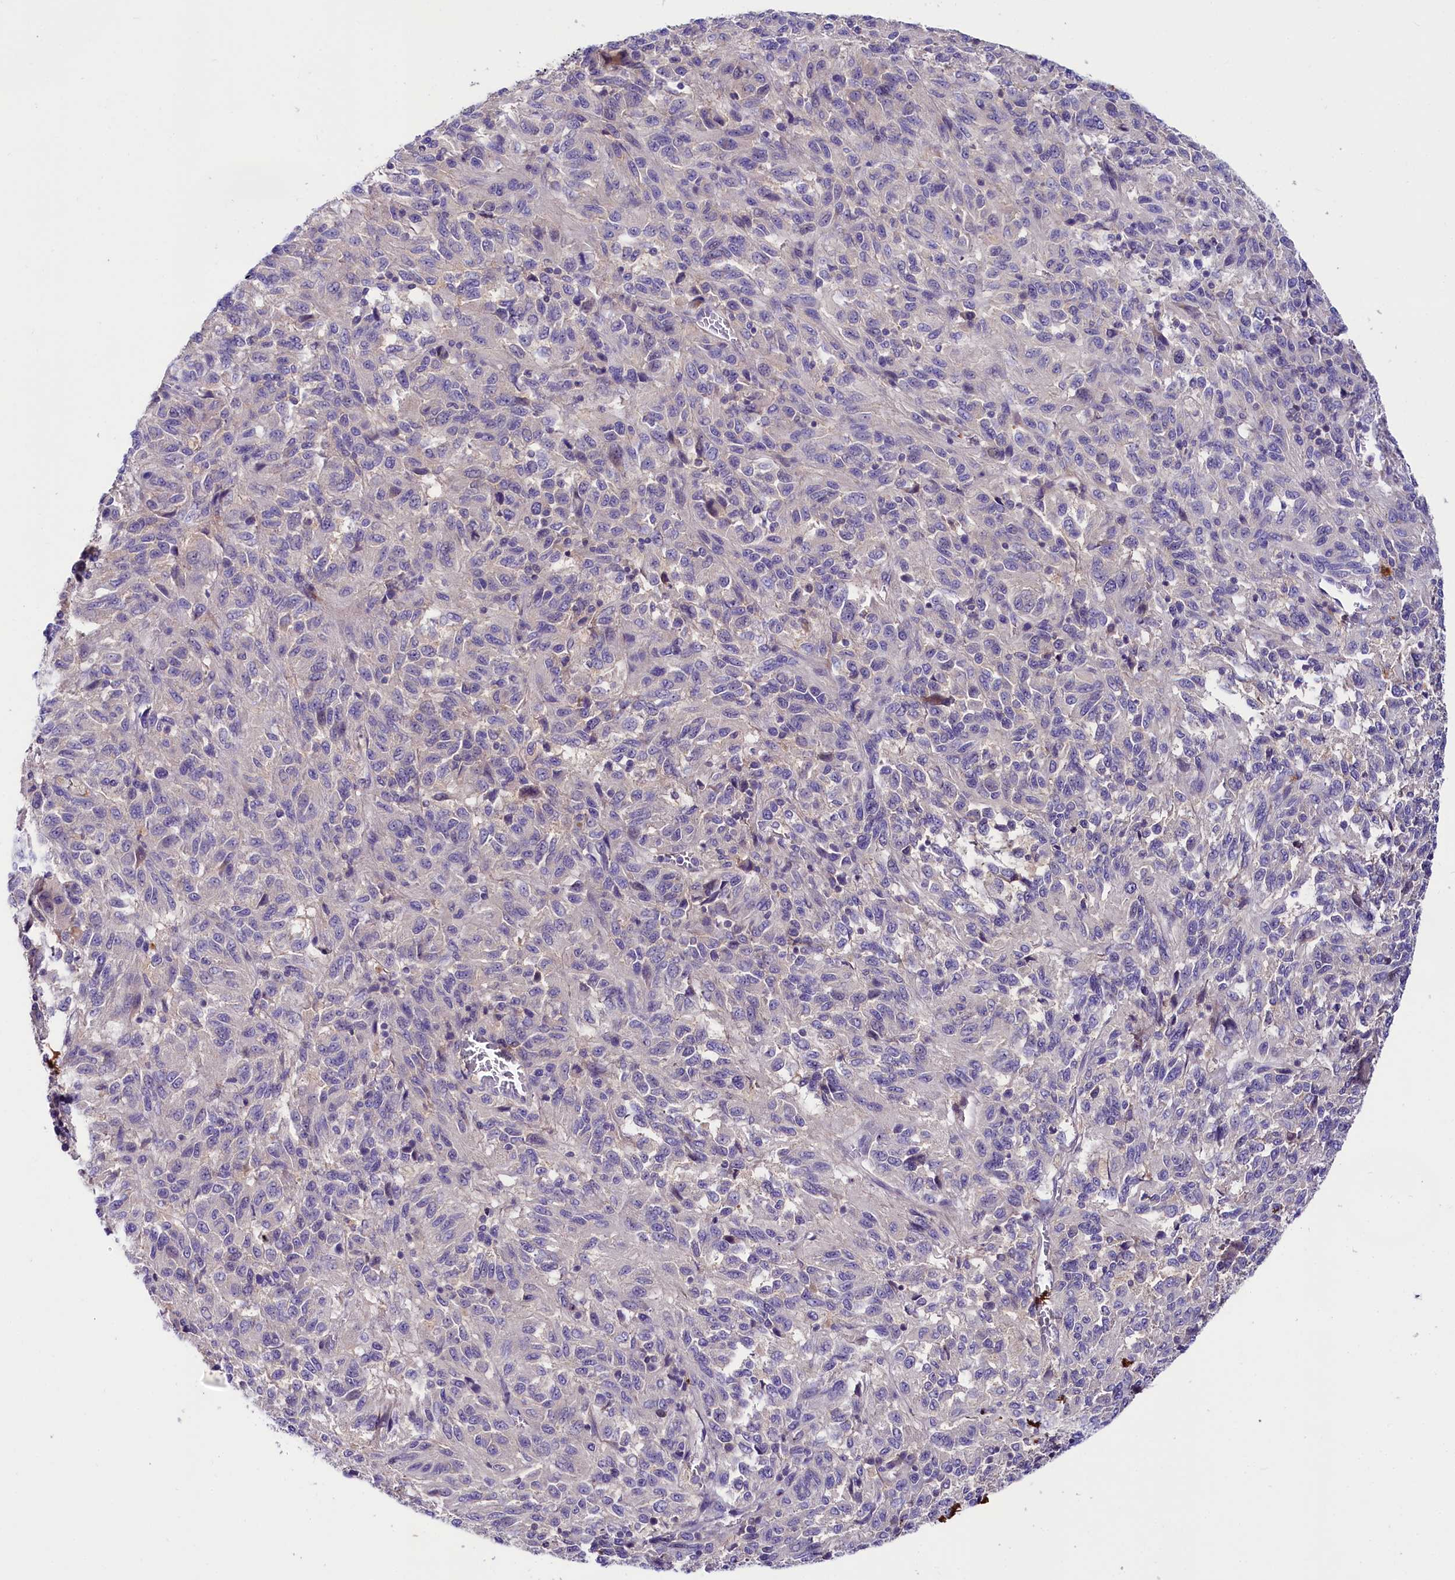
{"staining": {"intensity": "negative", "quantity": "none", "location": "none"}, "tissue": "melanoma", "cell_type": "Tumor cells", "image_type": "cancer", "snomed": [{"axis": "morphology", "description": "Malignant melanoma, Metastatic site"}, {"axis": "topography", "description": "Lung"}], "caption": "Tumor cells are negative for protein expression in human melanoma.", "gene": "ABHD5", "patient": {"sex": "male", "age": 64}}